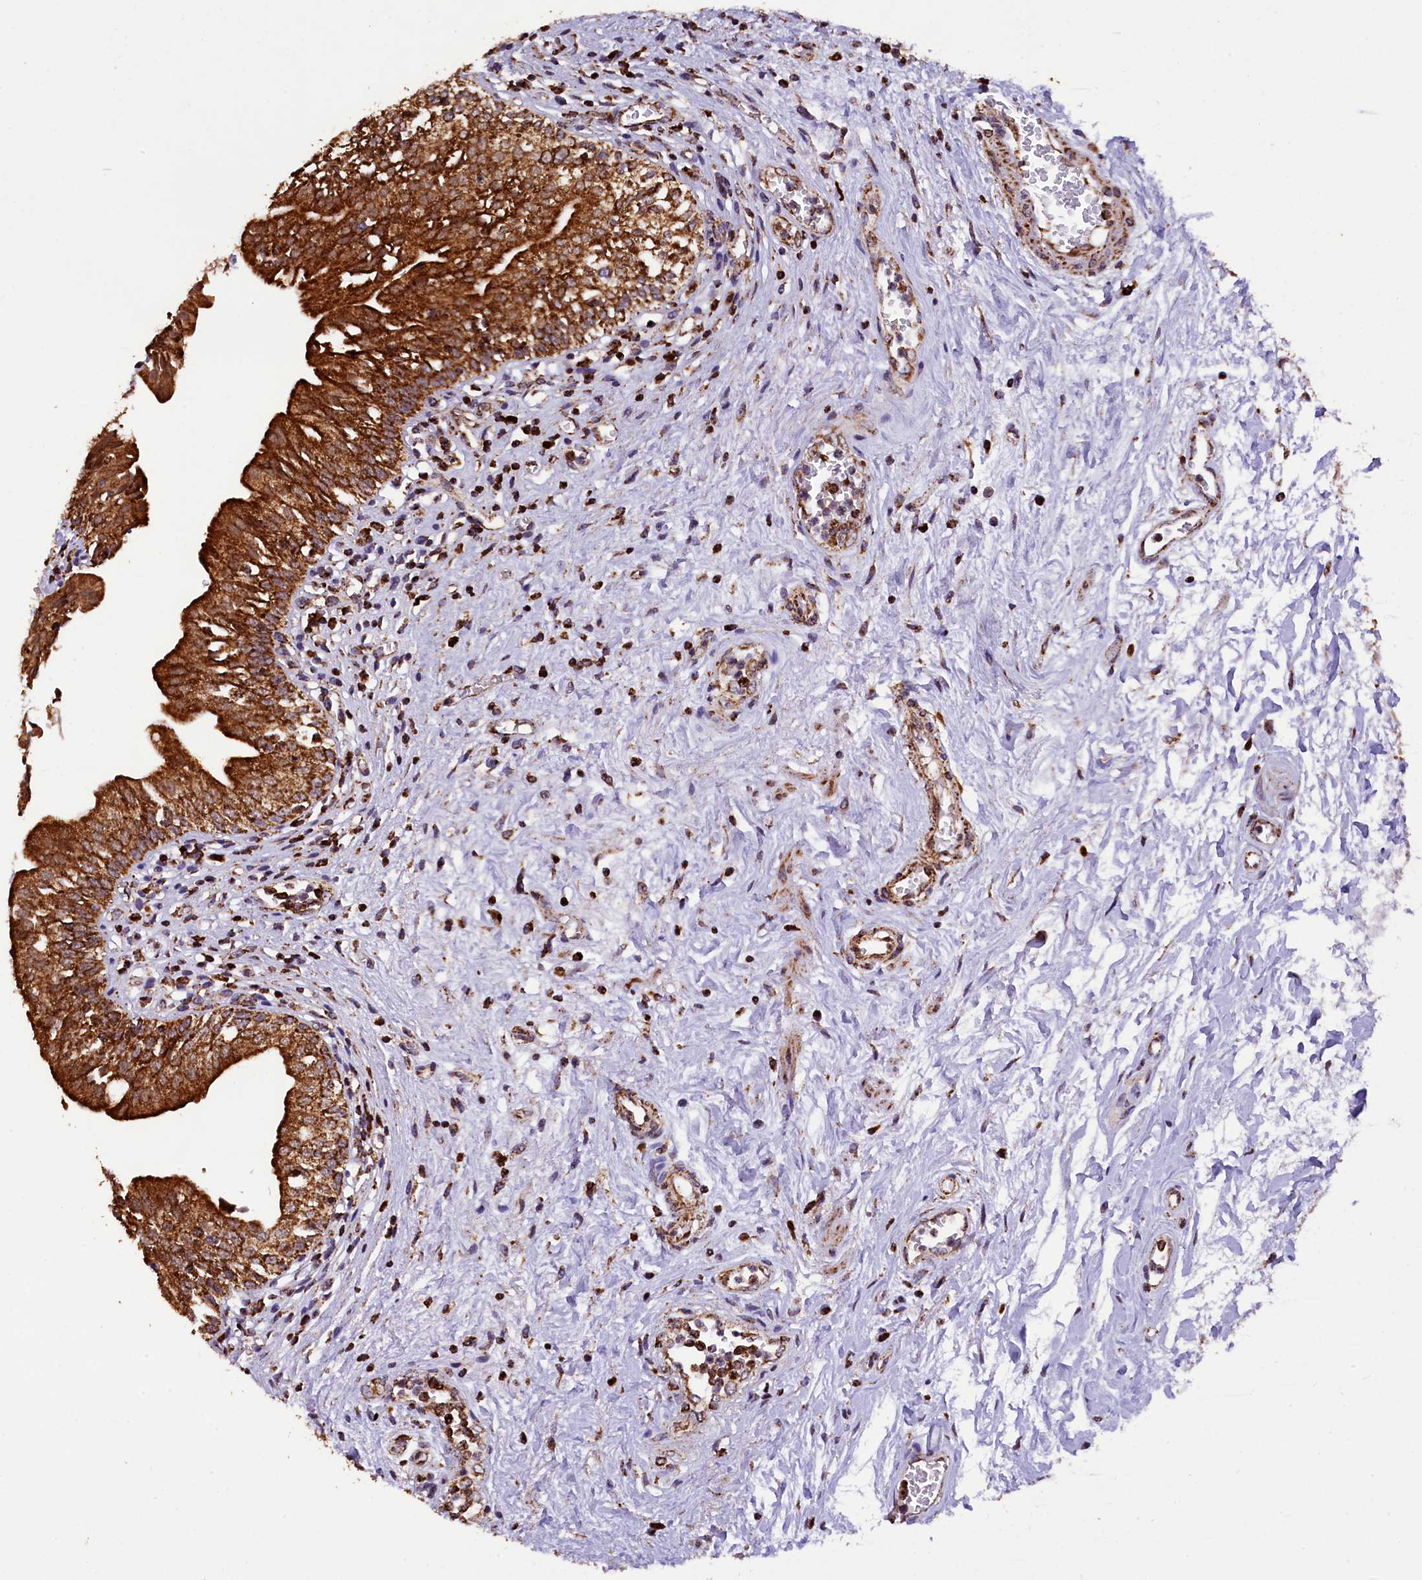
{"staining": {"intensity": "strong", "quantity": ">75%", "location": "cytoplasmic/membranous"}, "tissue": "urinary bladder", "cell_type": "Urothelial cells", "image_type": "normal", "snomed": [{"axis": "morphology", "description": "Normal tissue, NOS"}, {"axis": "morphology", "description": "Inflammation, NOS"}, {"axis": "topography", "description": "Urinary bladder"}], "caption": "Benign urinary bladder exhibits strong cytoplasmic/membranous expression in approximately >75% of urothelial cells, visualized by immunohistochemistry.", "gene": "KLC2", "patient": {"sex": "male", "age": 63}}